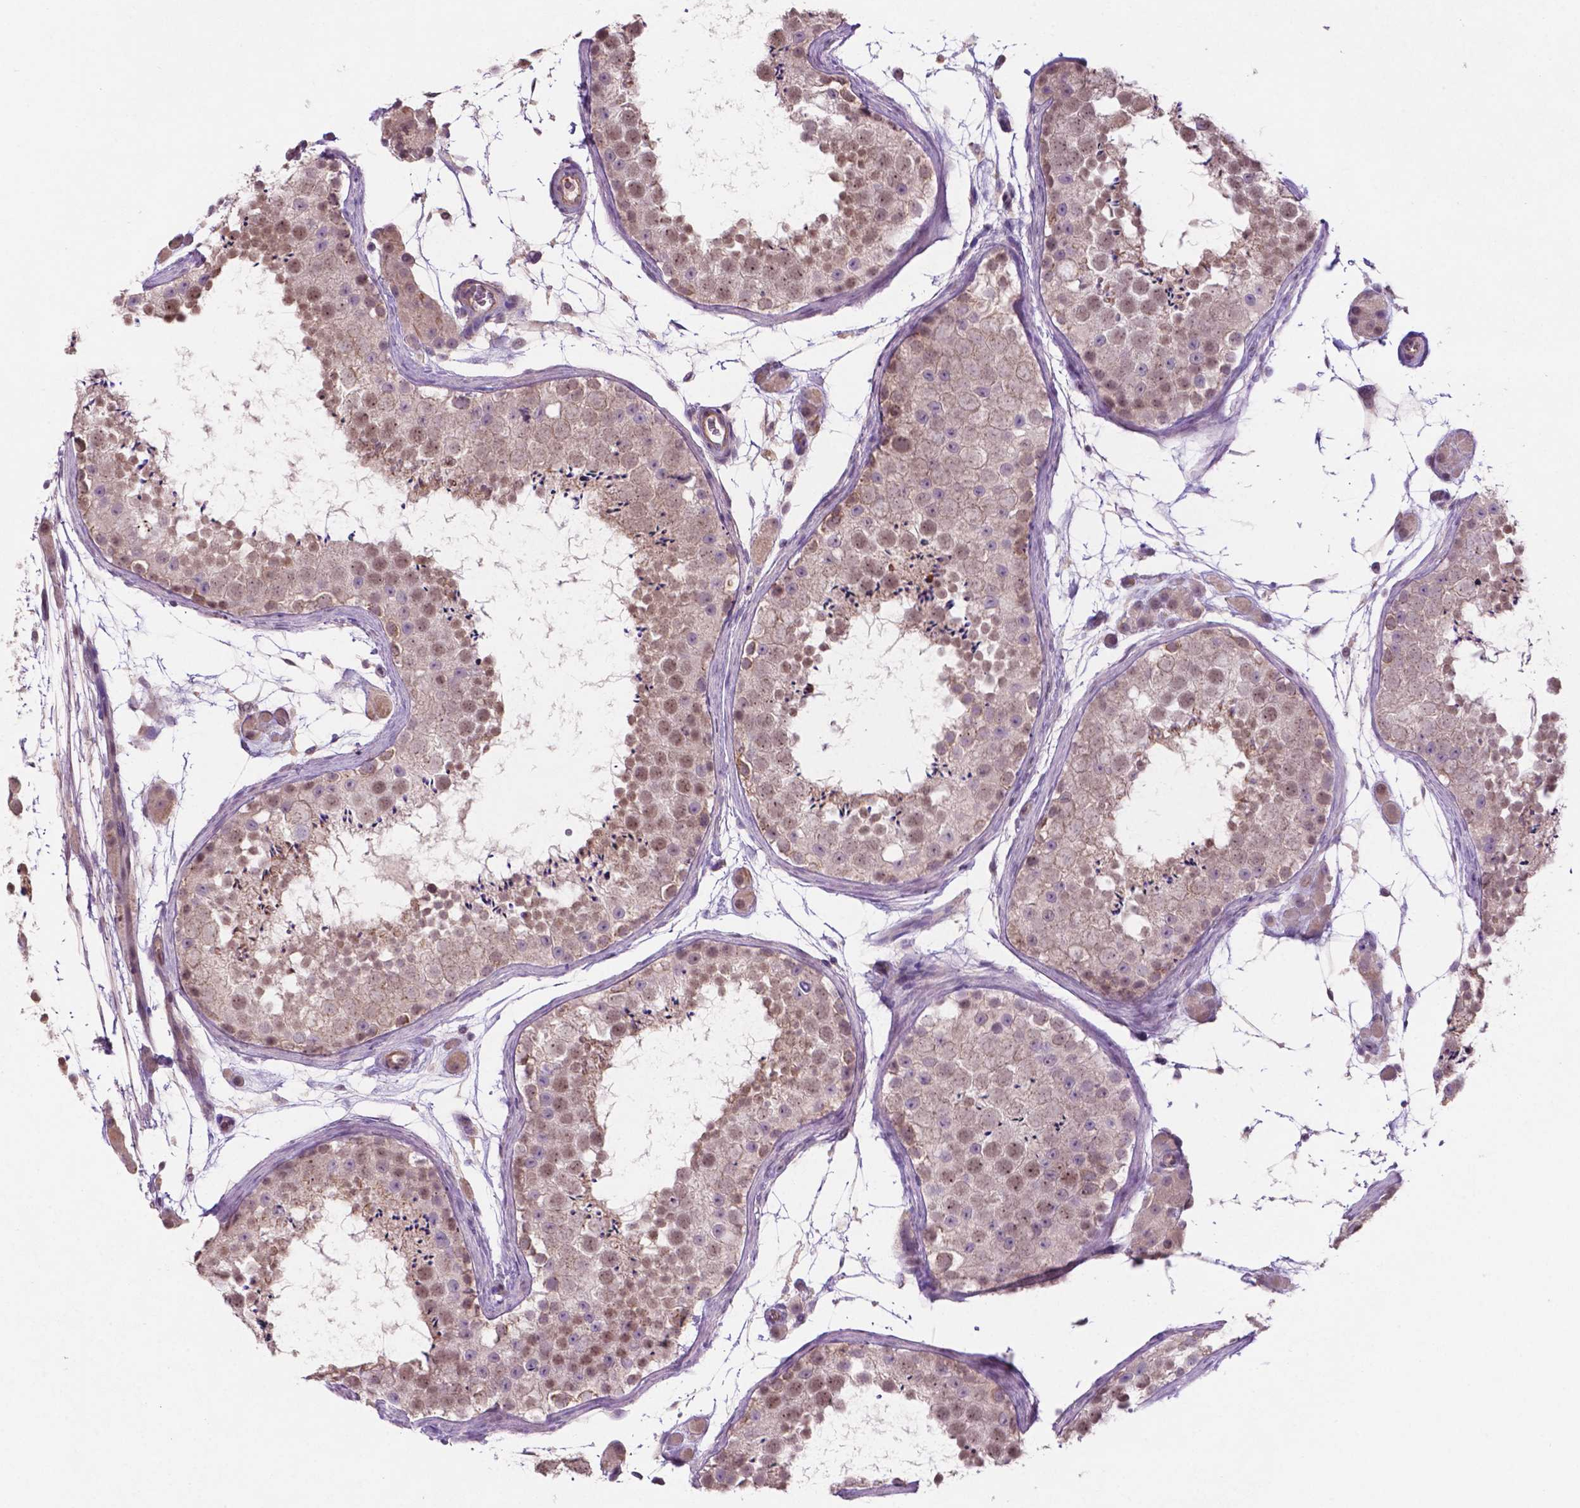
{"staining": {"intensity": "weak", "quantity": "25%-75%", "location": "nuclear"}, "tissue": "testis", "cell_type": "Cells in seminiferous ducts", "image_type": "normal", "snomed": [{"axis": "morphology", "description": "Normal tissue, NOS"}, {"axis": "topography", "description": "Testis"}], "caption": "Immunohistochemical staining of benign human testis demonstrates 25%-75% levels of weak nuclear protein expression in about 25%-75% of cells in seminiferous ducts. (DAB IHC, brown staining for protein, blue staining for nuclei).", "gene": "ARL5C", "patient": {"sex": "male", "age": 41}}